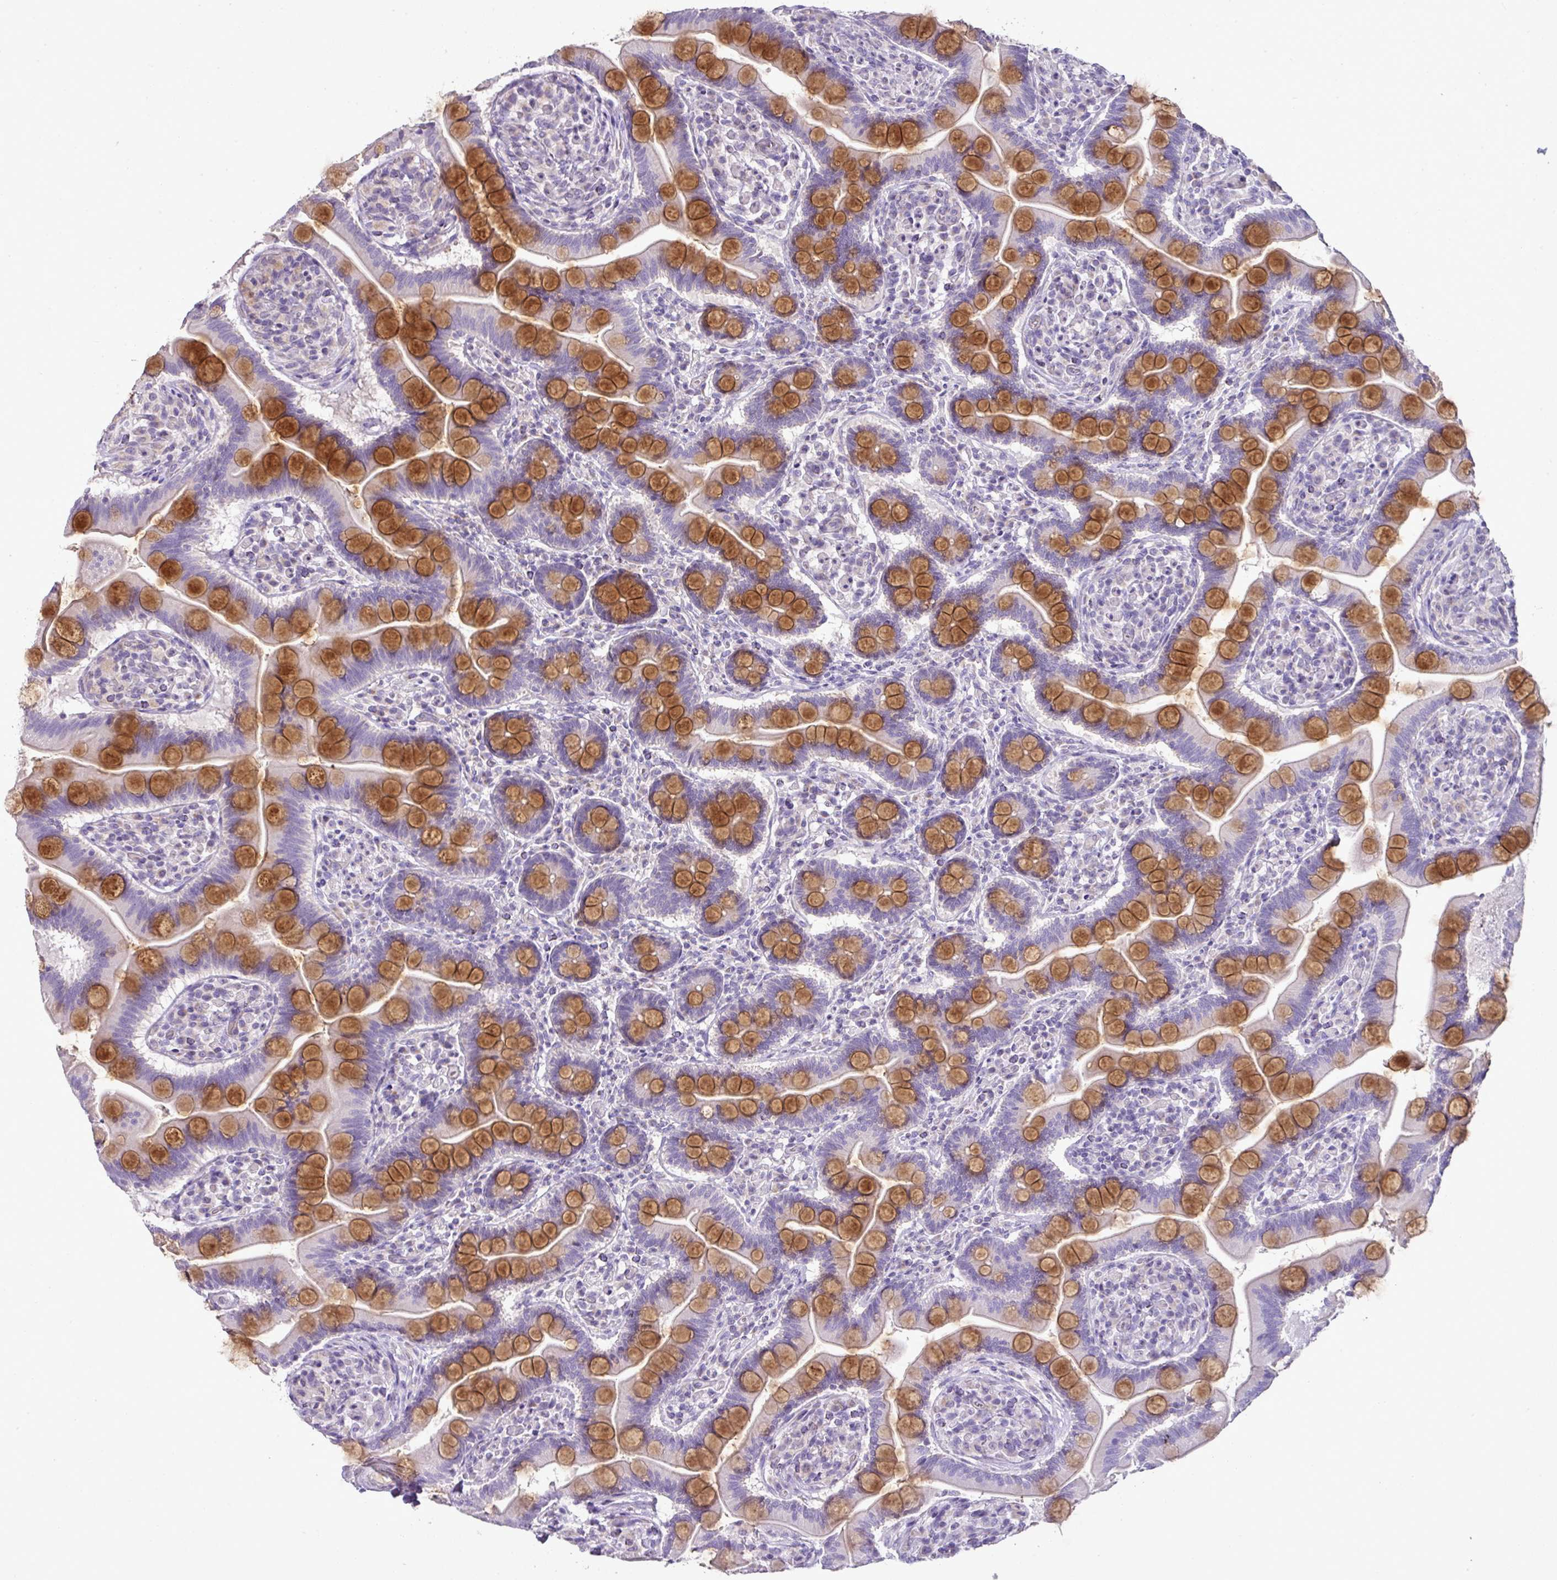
{"staining": {"intensity": "strong", "quantity": "25%-75%", "location": "cytoplasmic/membranous"}, "tissue": "small intestine", "cell_type": "Glandular cells", "image_type": "normal", "snomed": [{"axis": "morphology", "description": "Normal tissue, NOS"}, {"axis": "topography", "description": "Small intestine"}], "caption": "The micrograph exhibits staining of normal small intestine, revealing strong cytoplasmic/membranous protein expression (brown color) within glandular cells. (DAB = brown stain, brightfield microscopy at high magnification).", "gene": "BRINP2", "patient": {"sex": "female", "age": 64}}